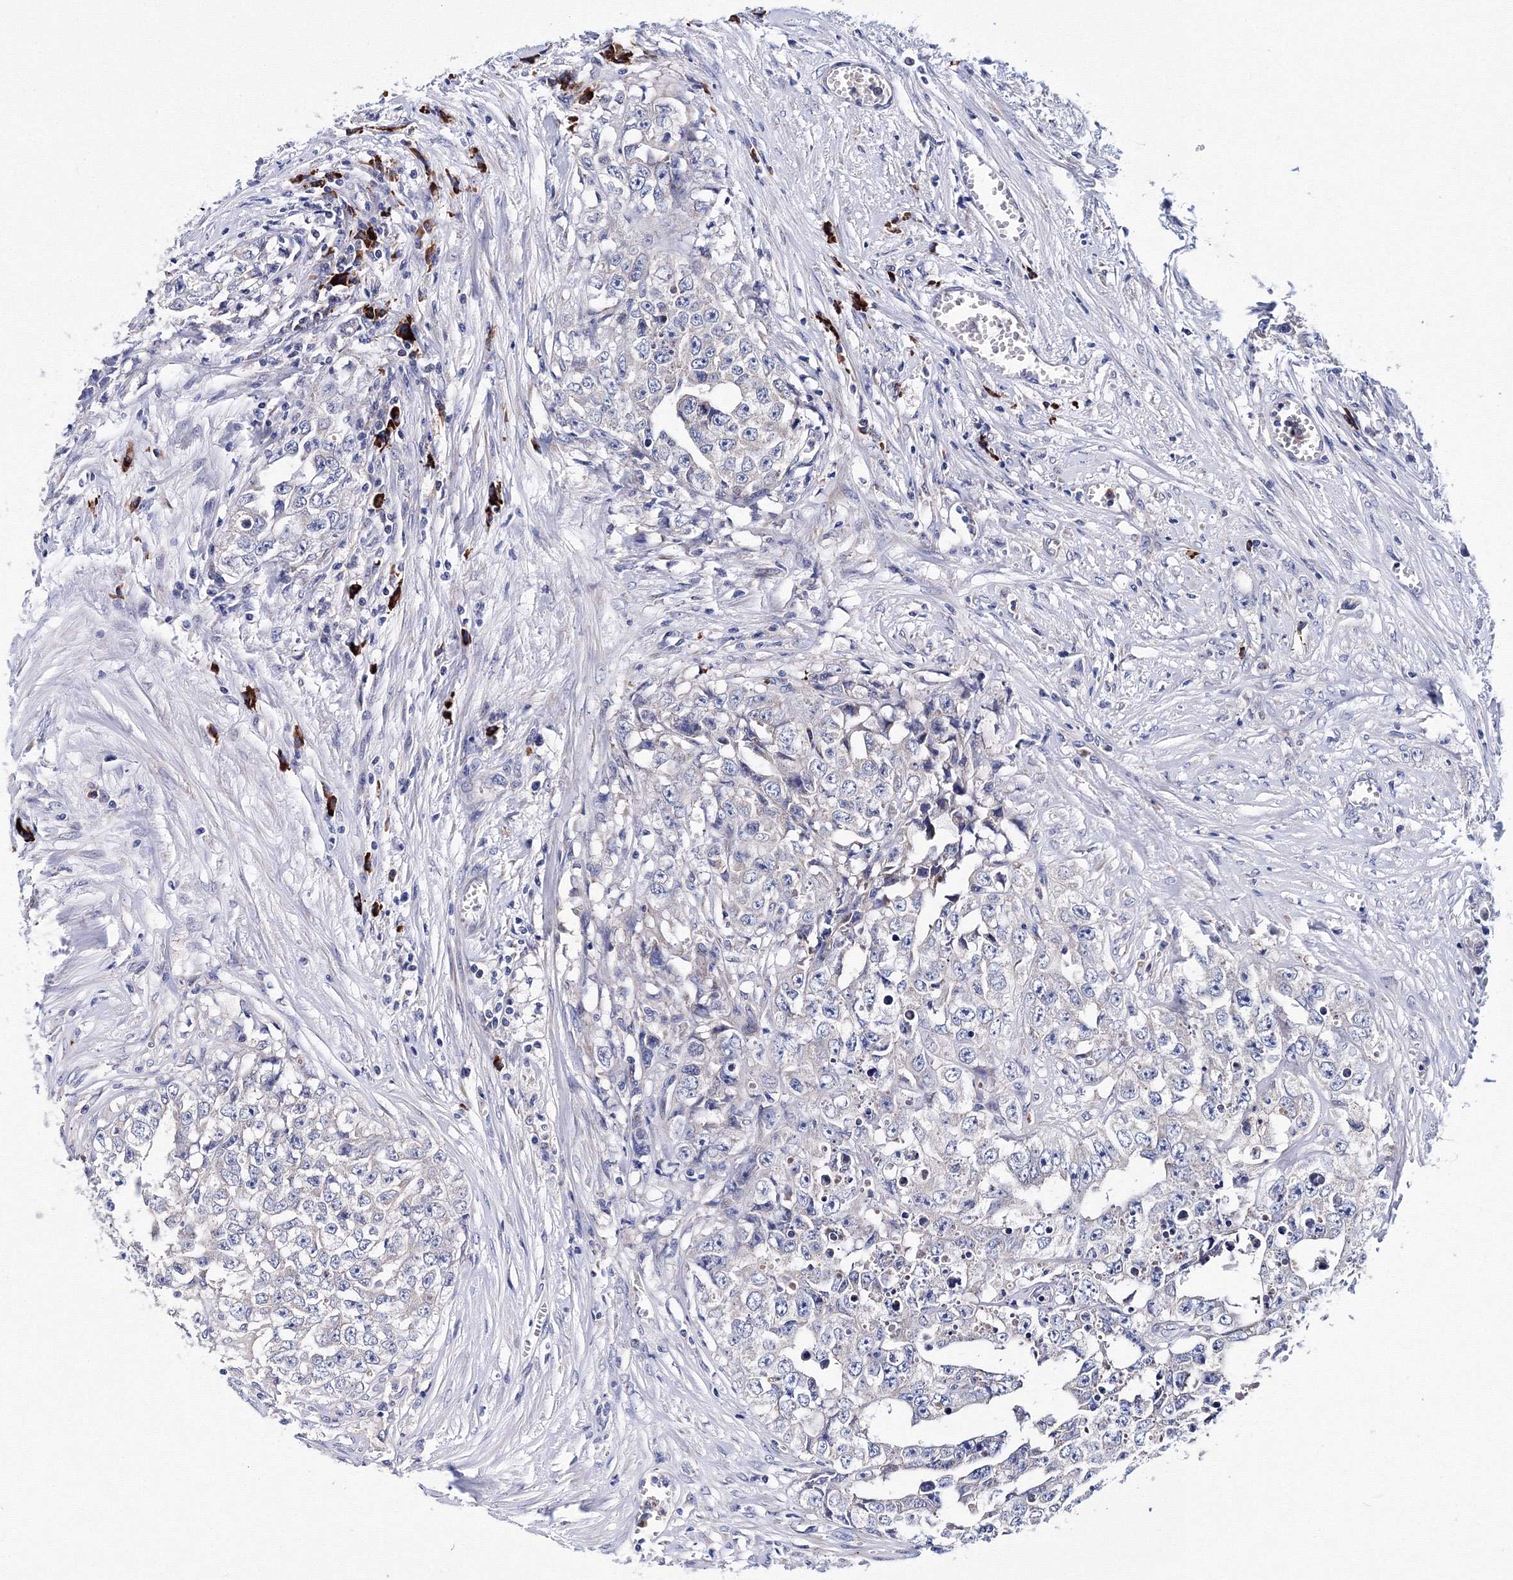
{"staining": {"intensity": "negative", "quantity": "none", "location": "none"}, "tissue": "testis cancer", "cell_type": "Tumor cells", "image_type": "cancer", "snomed": [{"axis": "morphology", "description": "Seminoma, NOS"}, {"axis": "morphology", "description": "Carcinoma, Embryonal, NOS"}, {"axis": "topography", "description": "Testis"}], "caption": "High power microscopy photomicrograph of an immunohistochemistry (IHC) photomicrograph of embryonal carcinoma (testis), revealing no significant staining in tumor cells.", "gene": "TRPM2", "patient": {"sex": "male", "age": 43}}